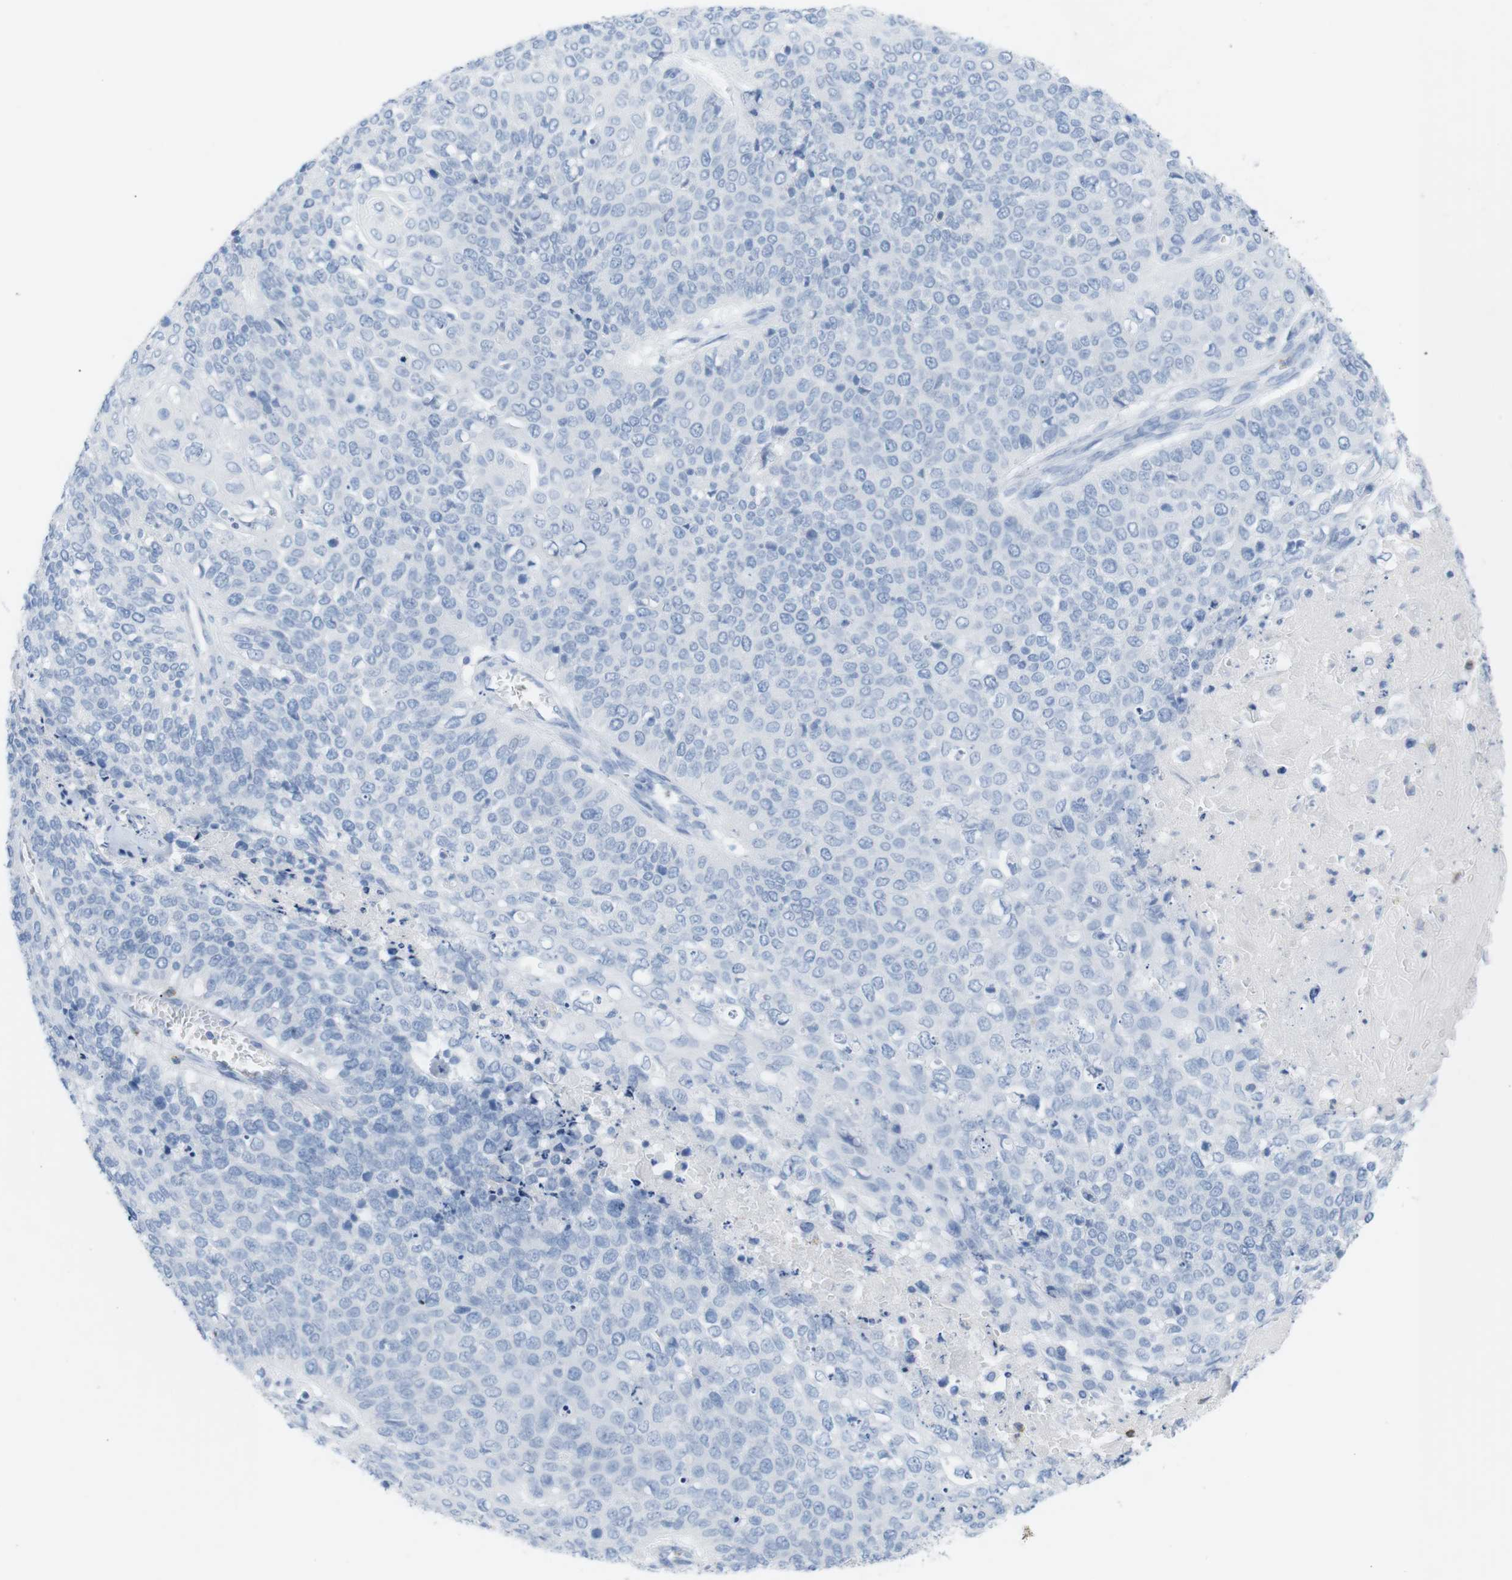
{"staining": {"intensity": "negative", "quantity": "none", "location": "none"}, "tissue": "cervical cancer", "cell_type": "Tumor cells", "image_type": "cancer", "snomed": [{"axis": "morphology", "description": "Squamous cell carcinoma, NOS"}, {"axis": "topography", "description": "Cervix"}], "caption": "DAB (3,3'-diaminobenzidine) immunohistochemical staining of human squamous cell carcinoma (cervical) shows no significant staining in tumor cells.", "gene": "HBG2", "patient": {"sex": "female", "age": 39}}